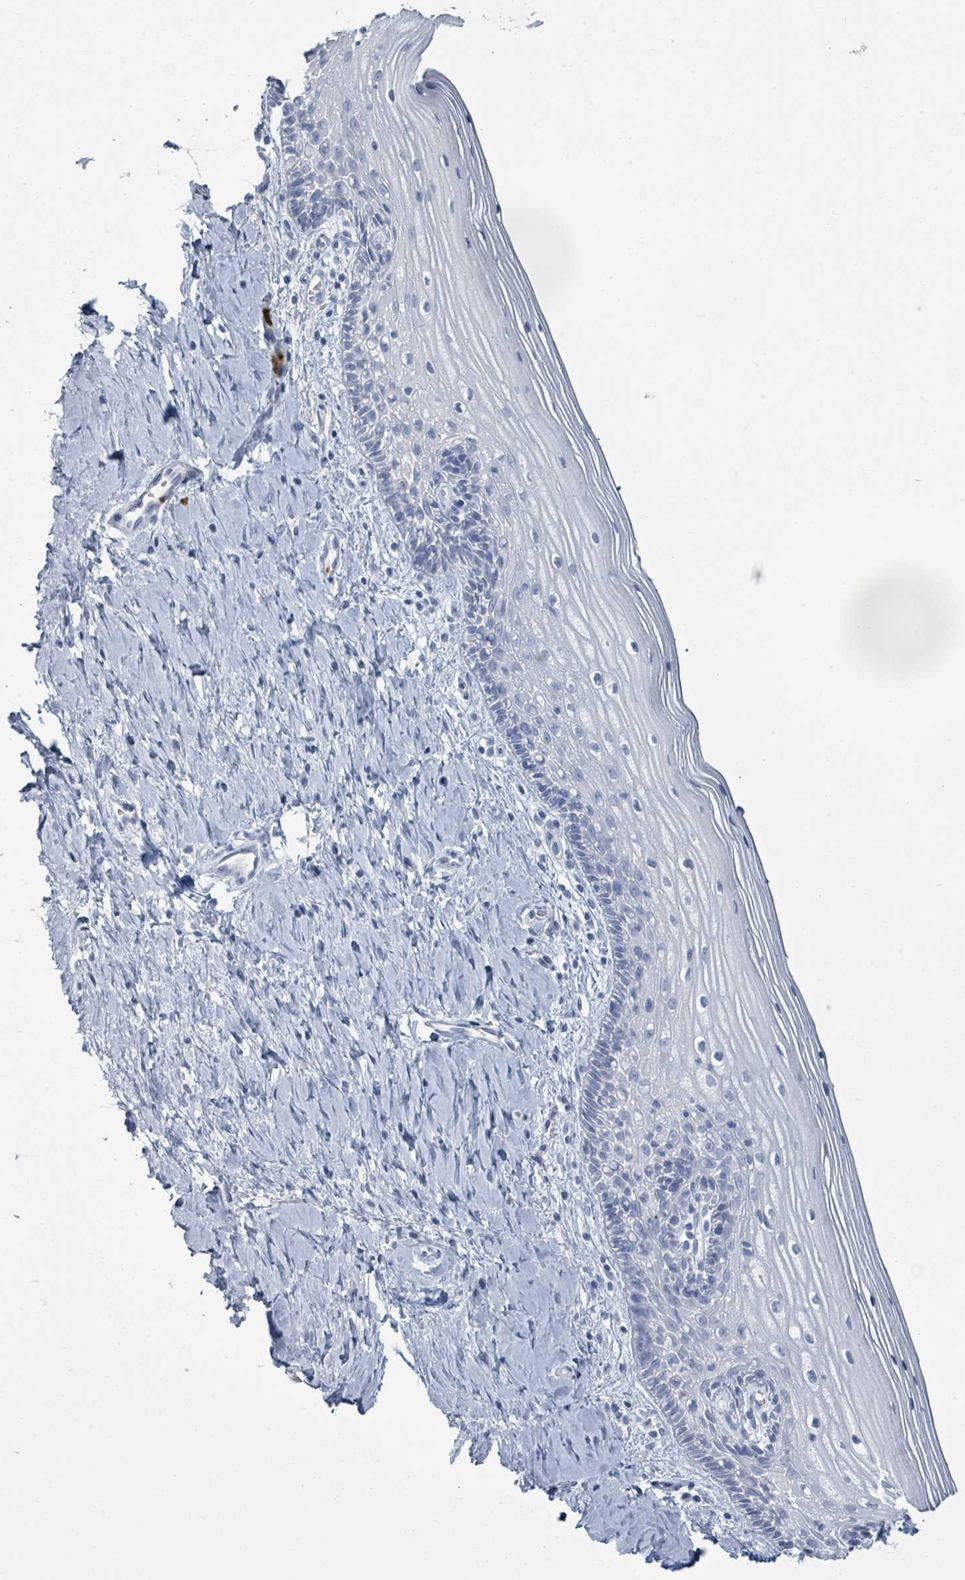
{"staining": {"intensity": "negative", "quantity": "none", "location": "none"}, "tissue": "cervix", "cell_type": "Glandular cells", "image_type": "normal", "snomed": [{"axis": "morphology", "description": "Normal tissue, NOS"}, {"axis": "topography", "description": "Cervix"}], "caption": "DAB (3,3'-diaminobenzidine) immunohistochemical staining of unremarkable human cervix reveals no significant expression in glandular cells.", "gene": "DEFA4", "patient": {"sex": "female", "age": 44}}